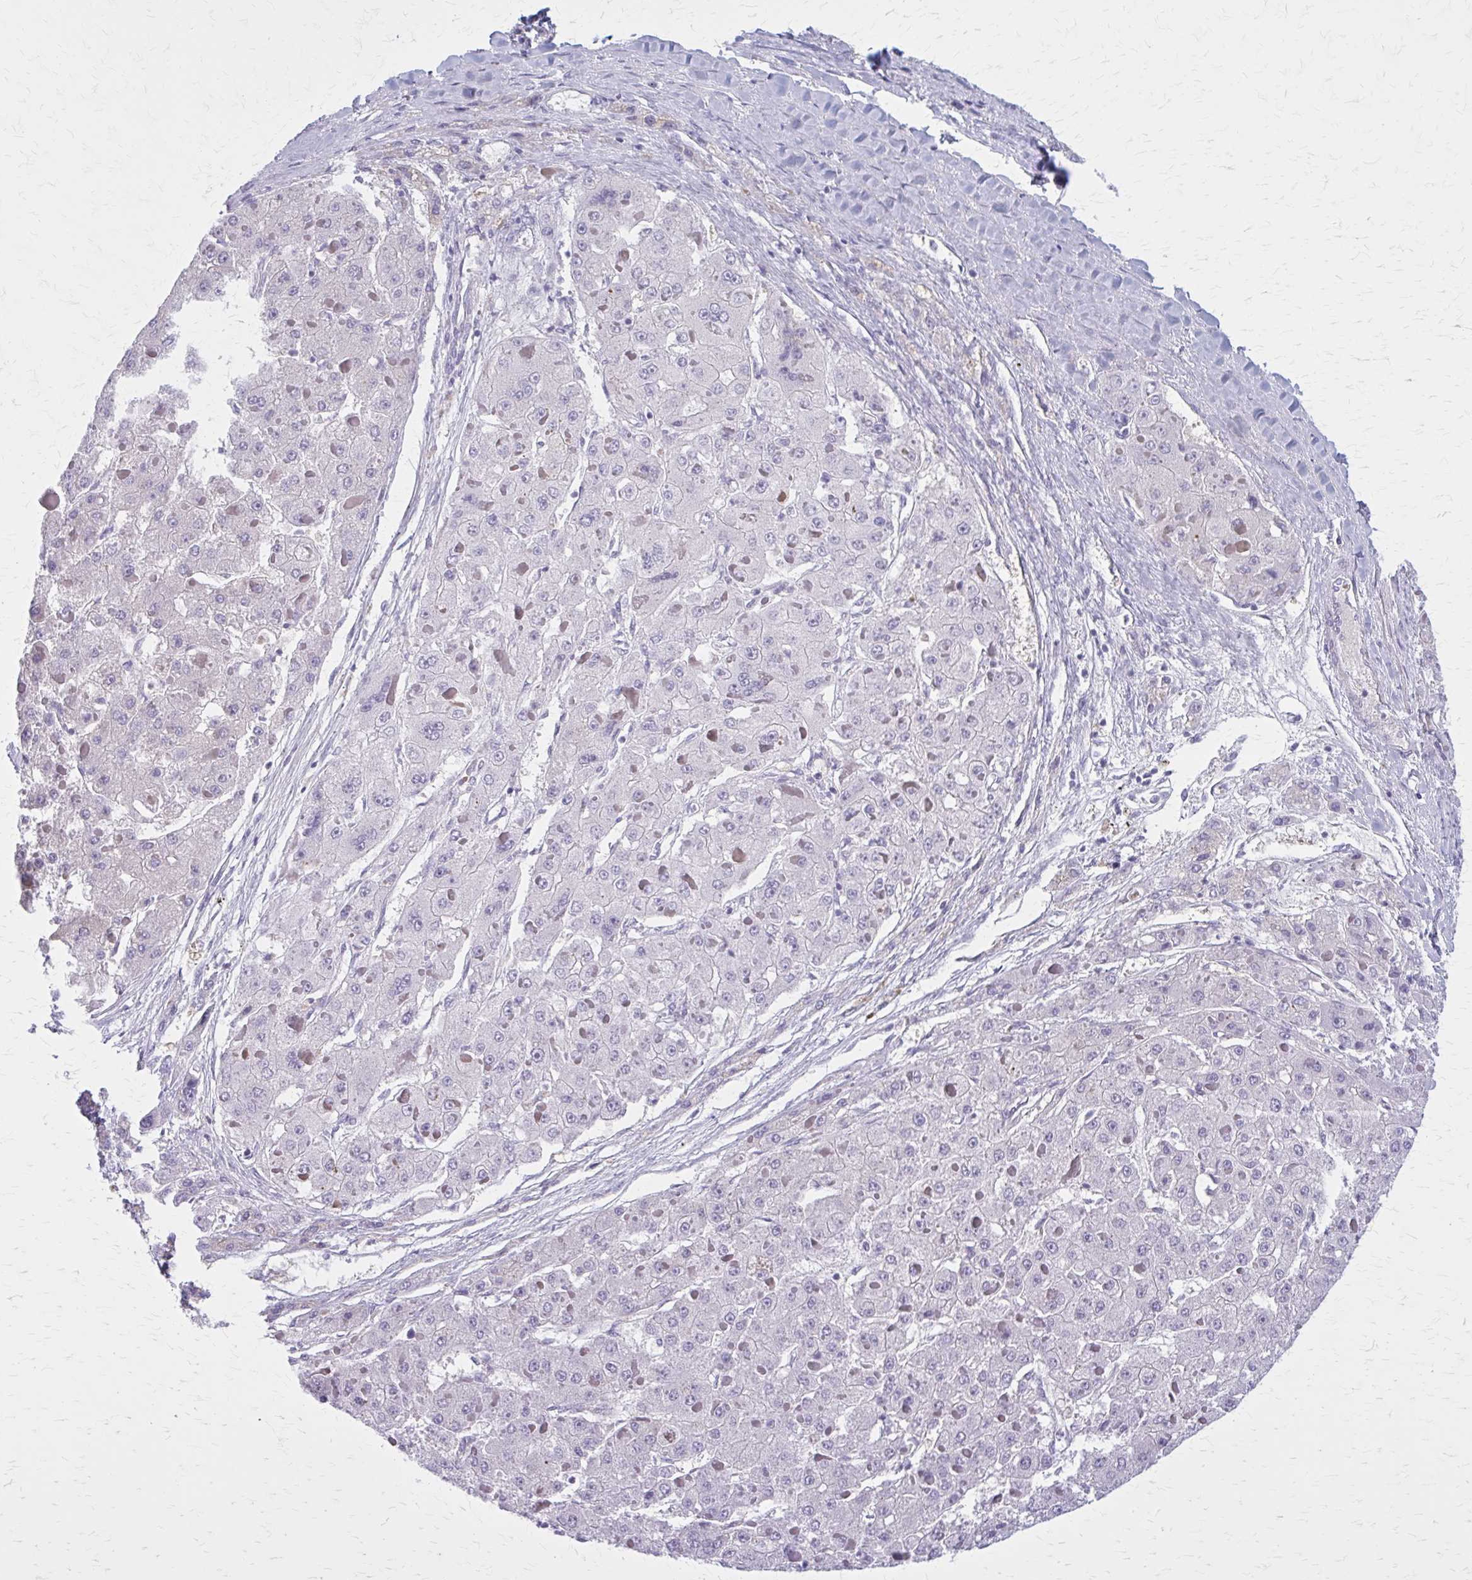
{"staining": {"intensity": "negative", "quantity": "none", "location": "none"}, "tissue": "liver cancer", "cell_type": "Tumor cells", "image_type": "cancer", "snomed": [{"axis": "morphology", "description": "Carcinoma, Hepatocellular, NOS"}, {"axis": "topography", "description": "Liver"}], "caption": "High power microscopy photomicrograph of an immunohistochemistry micrograph of hepatocellular carcinoma (liver), revealing no significant staining in tumor cells.", "gene": "PITPNM1", "patient": {"sex": "female", "age": 73}}